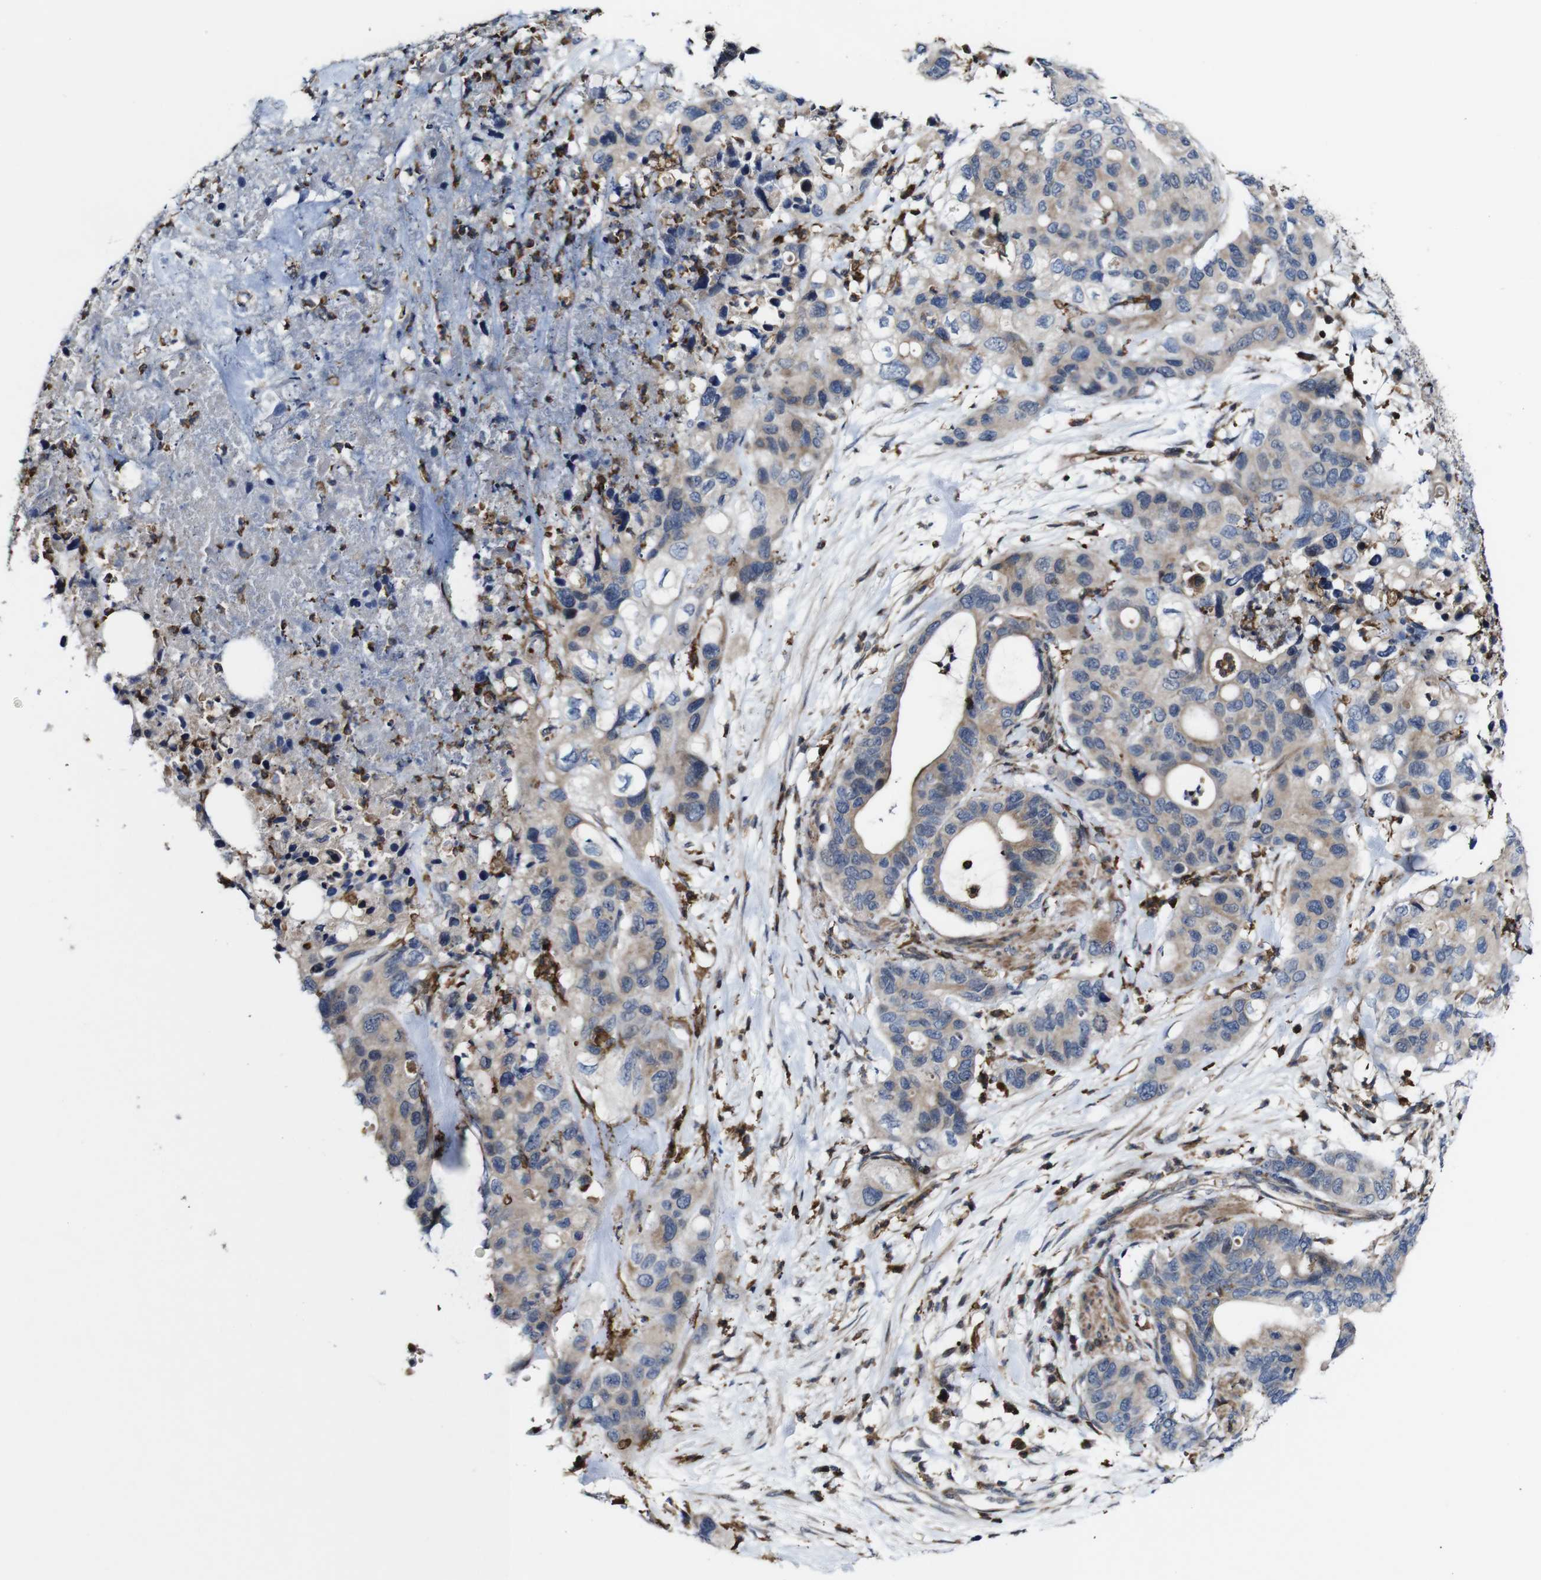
{"staining": {"intensity": "weak", "quantity": ">75%", "location": "cytoplasmic/membranous"}, "tissue": "pancreatic cancer", "cell_type": "Tumor cells", "image_type": "cancer", "snomed": [{"axis": "morphology", "description": "Adenocarcinoma, NOS"}, {"axis": "topography", "description": "Pancreas"}], "caption": "A photomicrograph of human pancreatic cancer (adenocarcinoma) stained for a protein displays weak cytoplasmic/membranous brown staining in tumor cells.", "gene": "JAK2", "patient": {"sex": "female", "age": 71}}